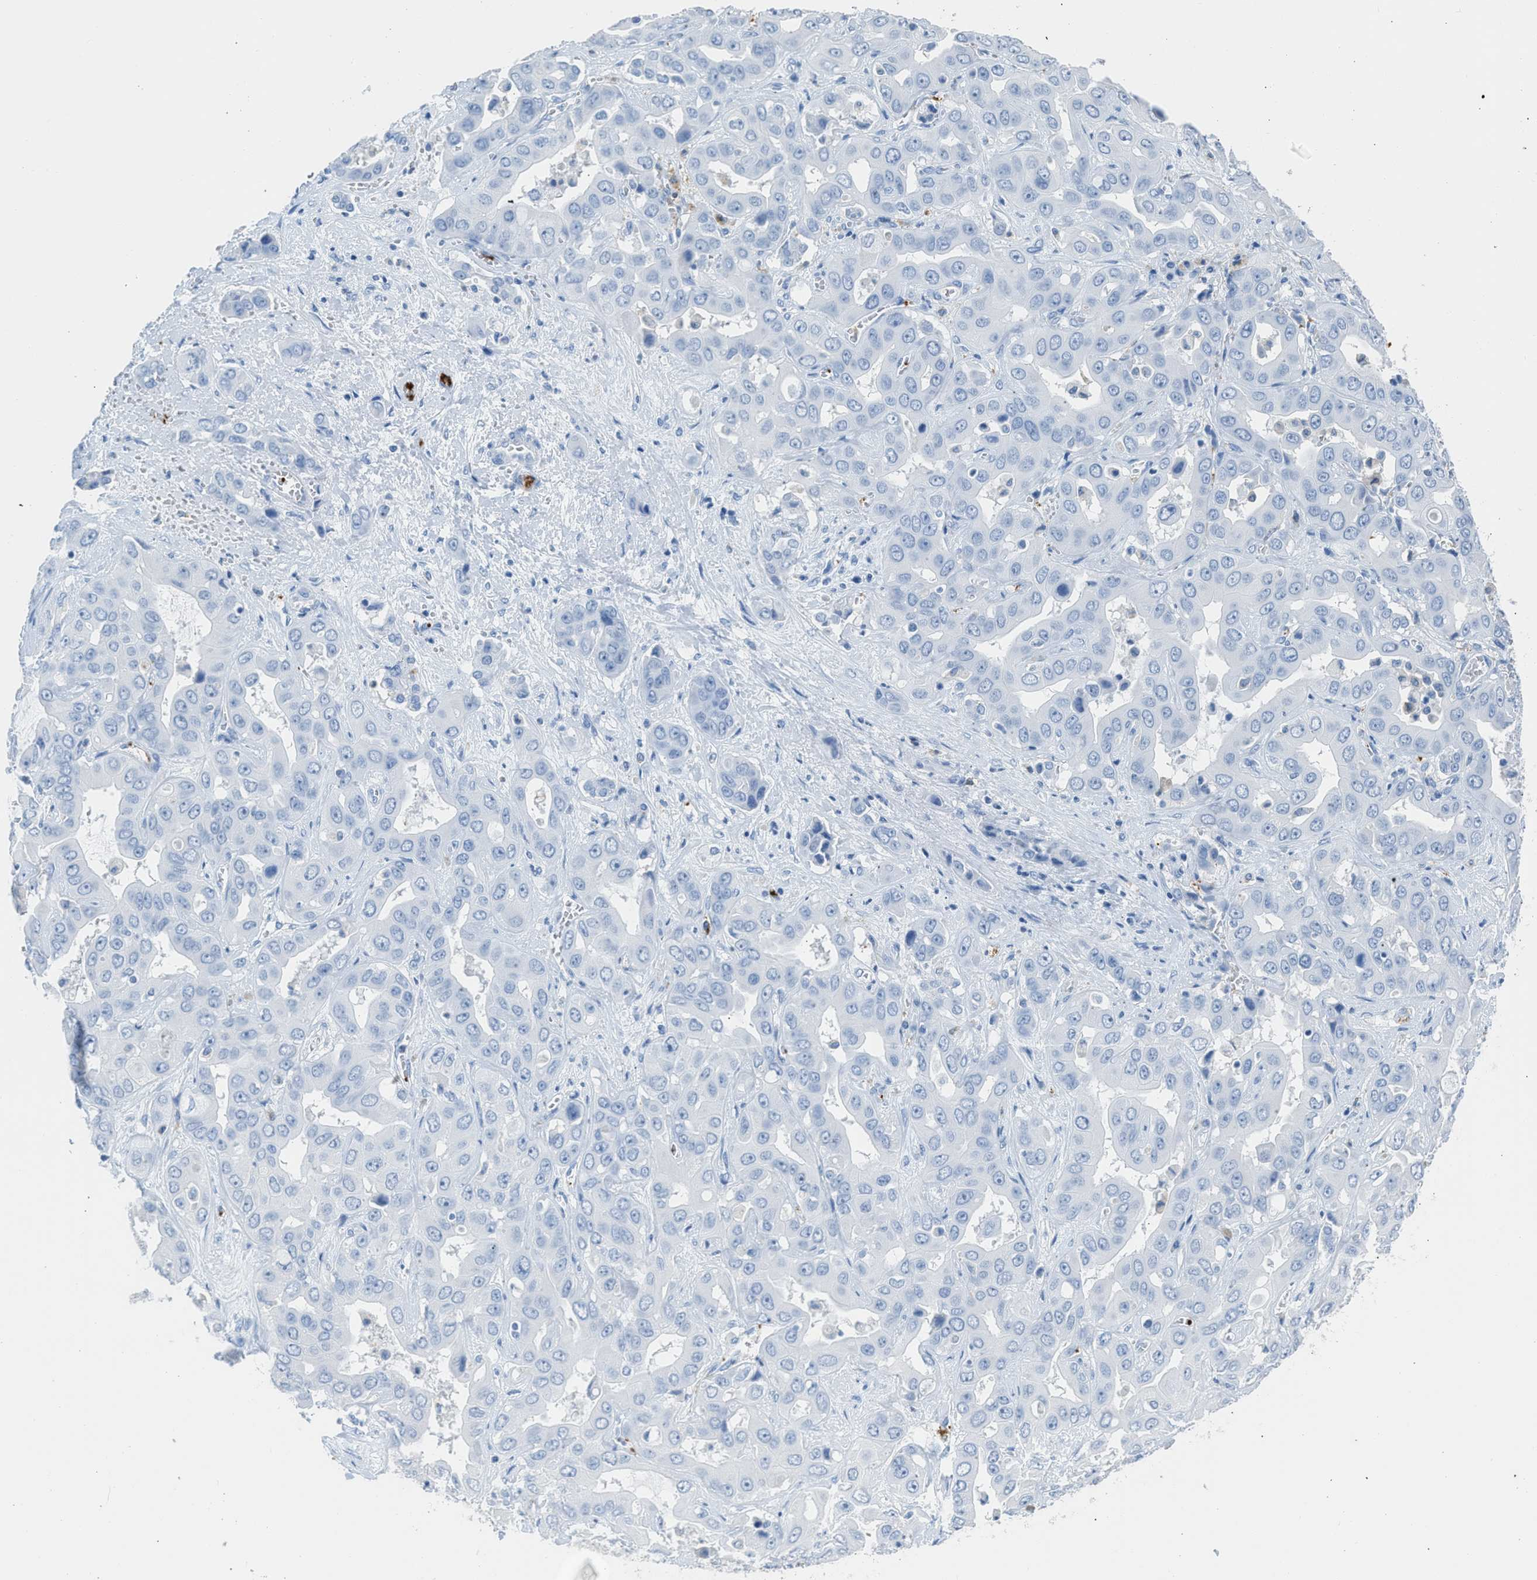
{"staining": {"intensity": "negative", "quantity": "none", "location": "none"}, "tissue": "liver cancer", "cell_type": "Tumor cells", "image_type": "cancer", "snomed": [{"axis": "morphology", "description": "Cholangiocarcinoma"}, {"axis": "topography", "description": "Liver"}], "caption": "Protein analysis of cholangiocarcinoma (liver) exhibits no significant staining in tumor cells.", "gene": "FAIM2", "patient": {"sex": "female", "age": 52}}